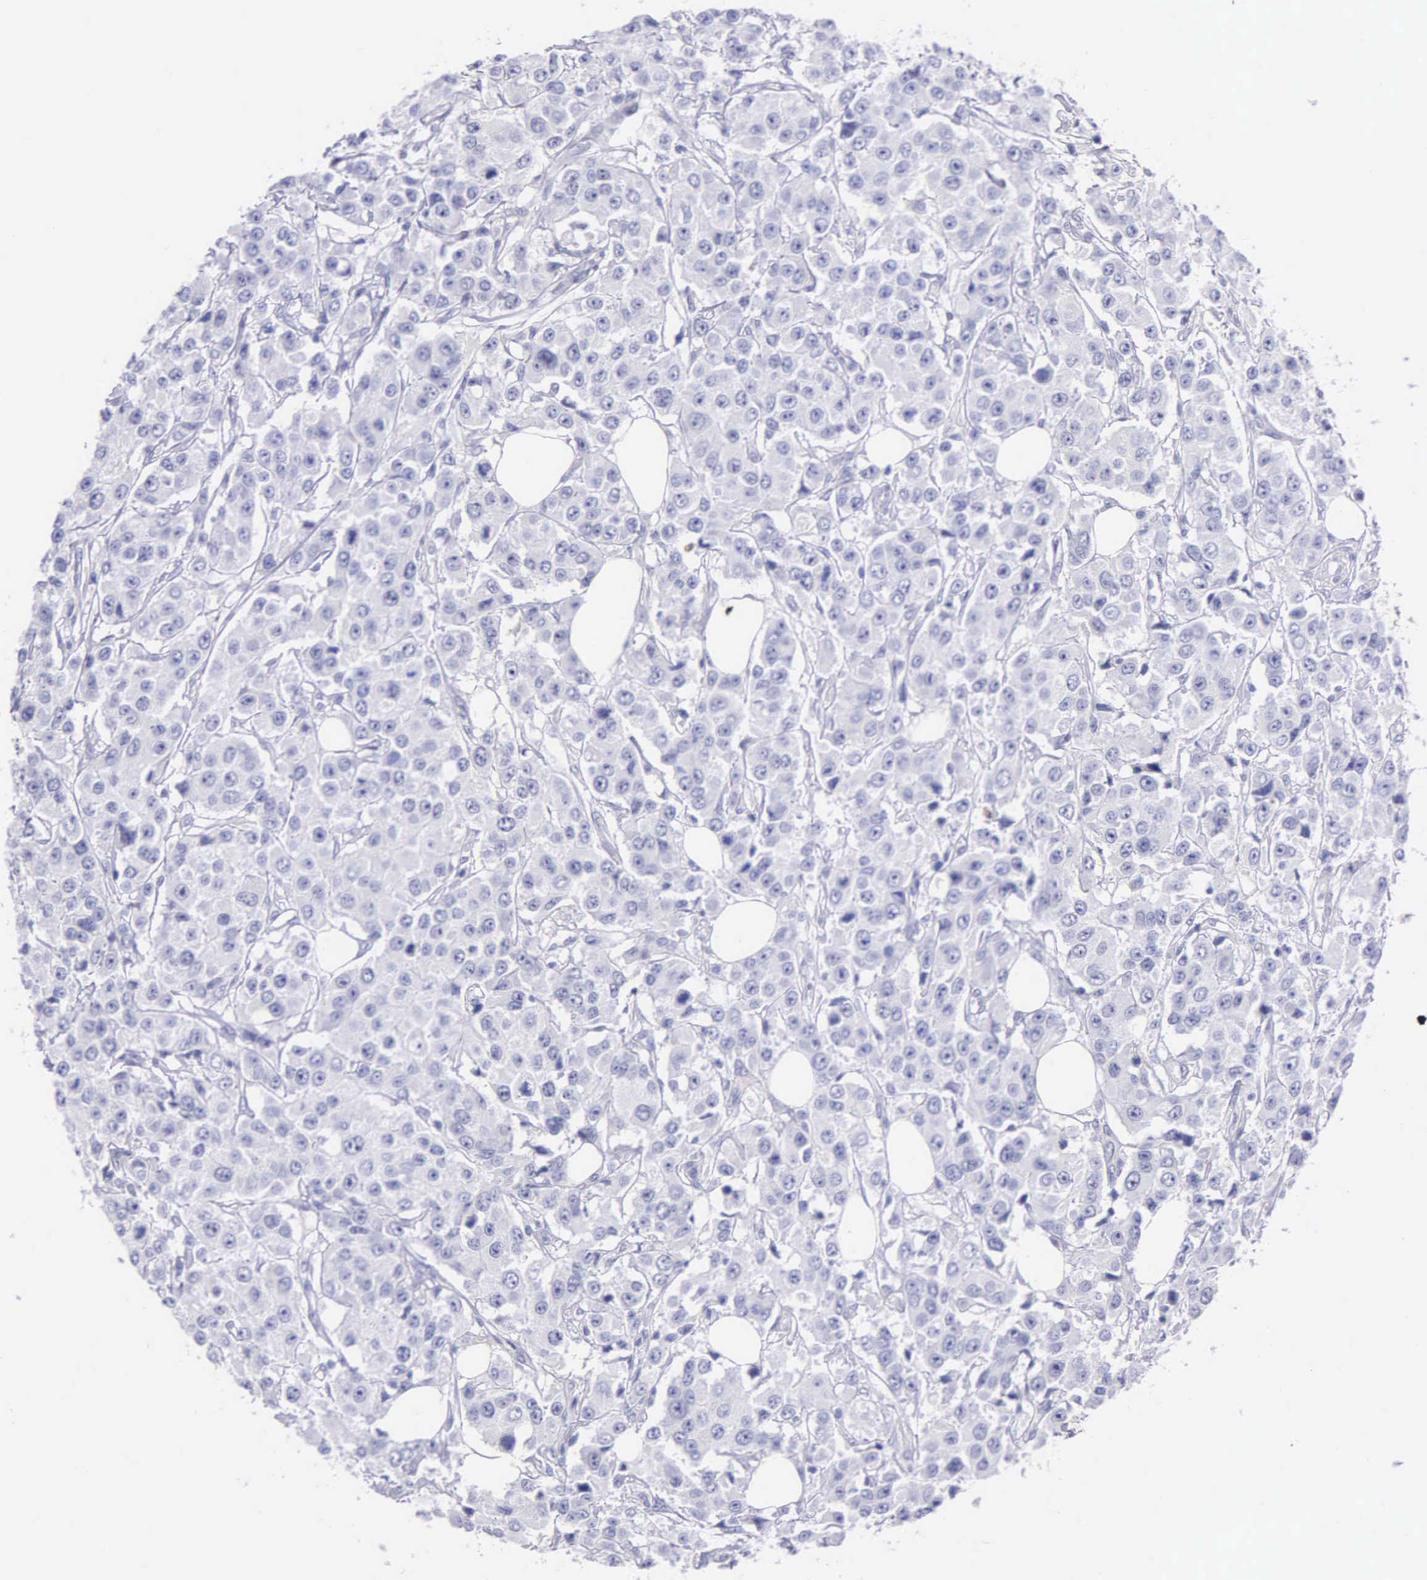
{"staining": {"intensity": "negative", "quantity": "none", "location": "none"}, "tissue": "breast cancer", "cell_type": "Tumor cells", "image_type": "cancer", "snomed": [{"axis": "morphology", "description": "Duct carcinoma"}, {"axis": "topography", "description": "Breast"}], "caption": "This is an IHC photomicrograph of breast cancer. There is no staining in tumor cells.", "gene": "GSTT2", "patient": {"sex": "female", "age": 58}}